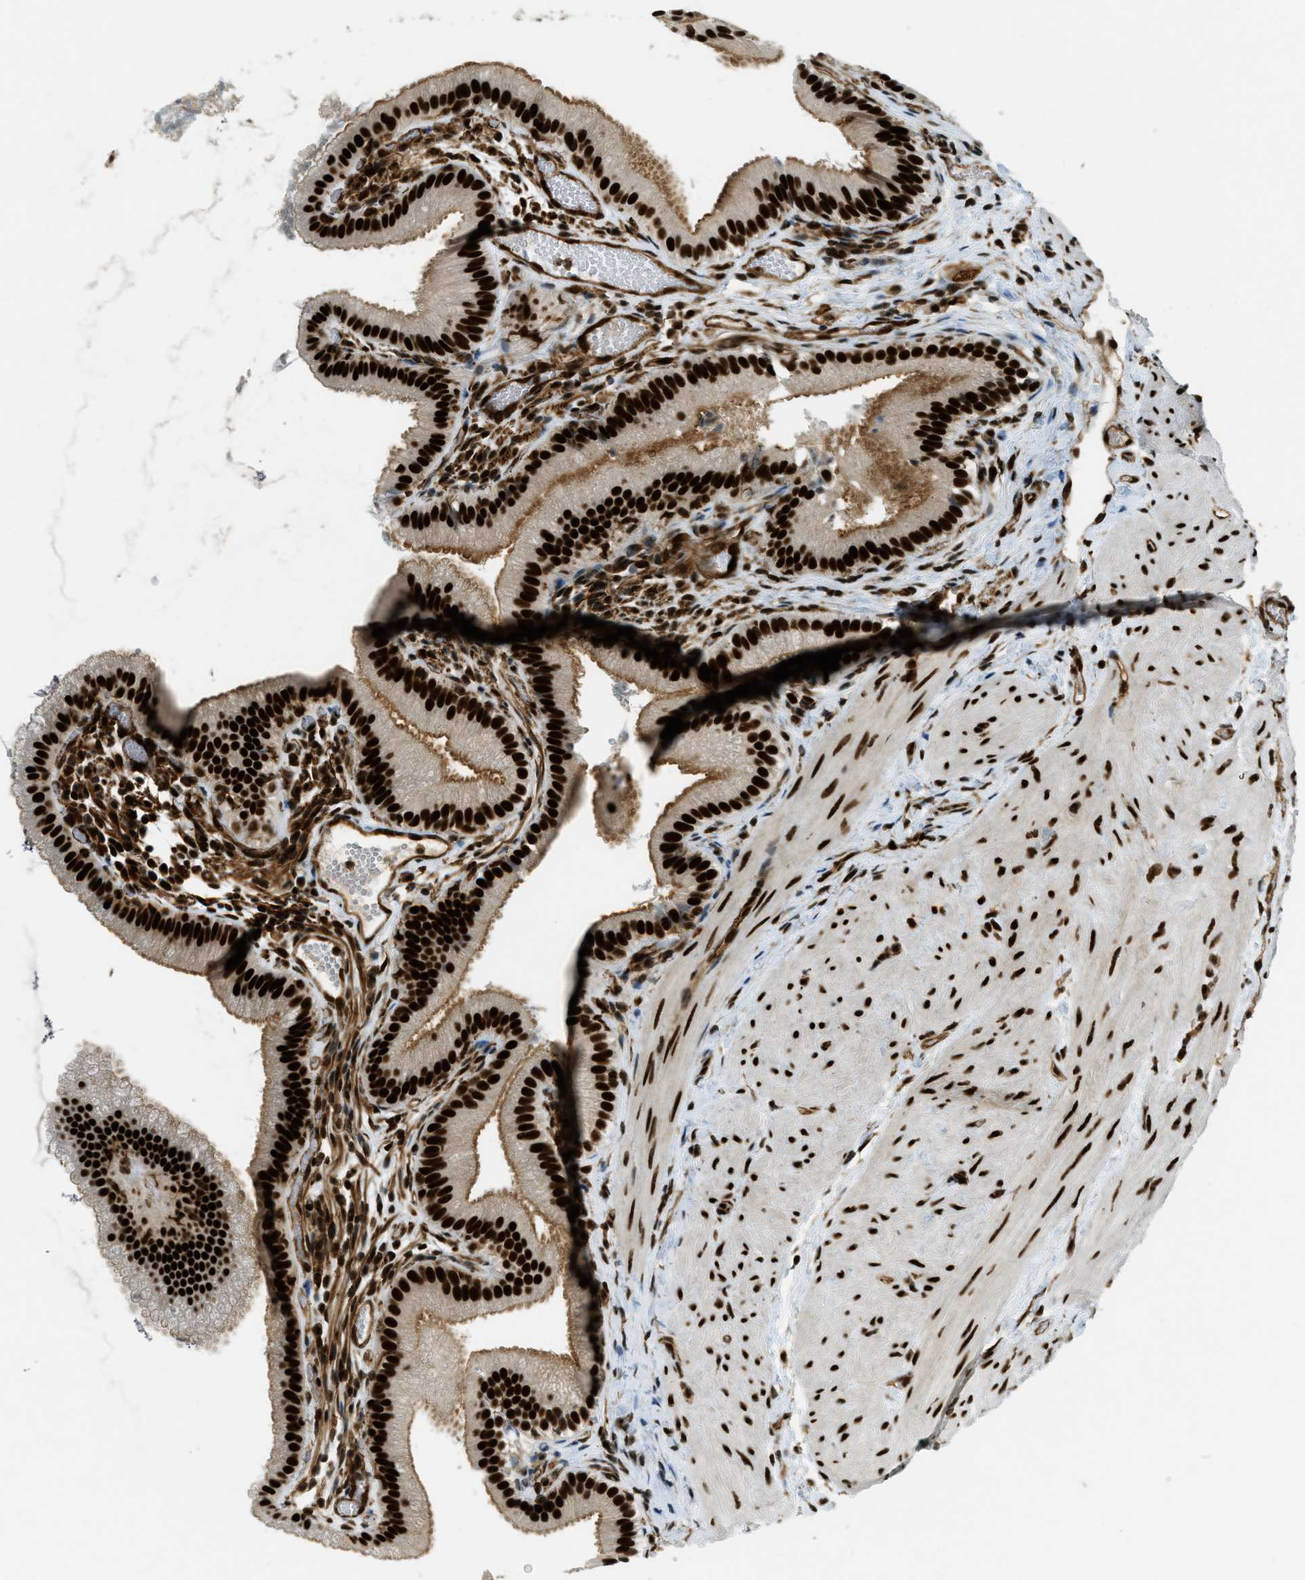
{"staining": {"intensity": "strong", "quantity": ">75%", "location": "cytoplasmic/membranous,nuclear"}, "tissue": "gallbladder", "cell_type": "Glandular cells", "image_type": "normal", "snomed": [{"axis": "morphology", "description": "Normal tissue, NOS"}, {"axis": "topography", "description": "Gallbladder"}], "caption": "Gallbladder was stained to show a protein in brown. There is high levels of strong cytoplasmic/membranous,nuclear staining in approximately >75% of glandular cells. (IHC, brightfield microscopy, high magnification).", "gene": "ZFR", "patient": {"sex": "female", "age": 26}}